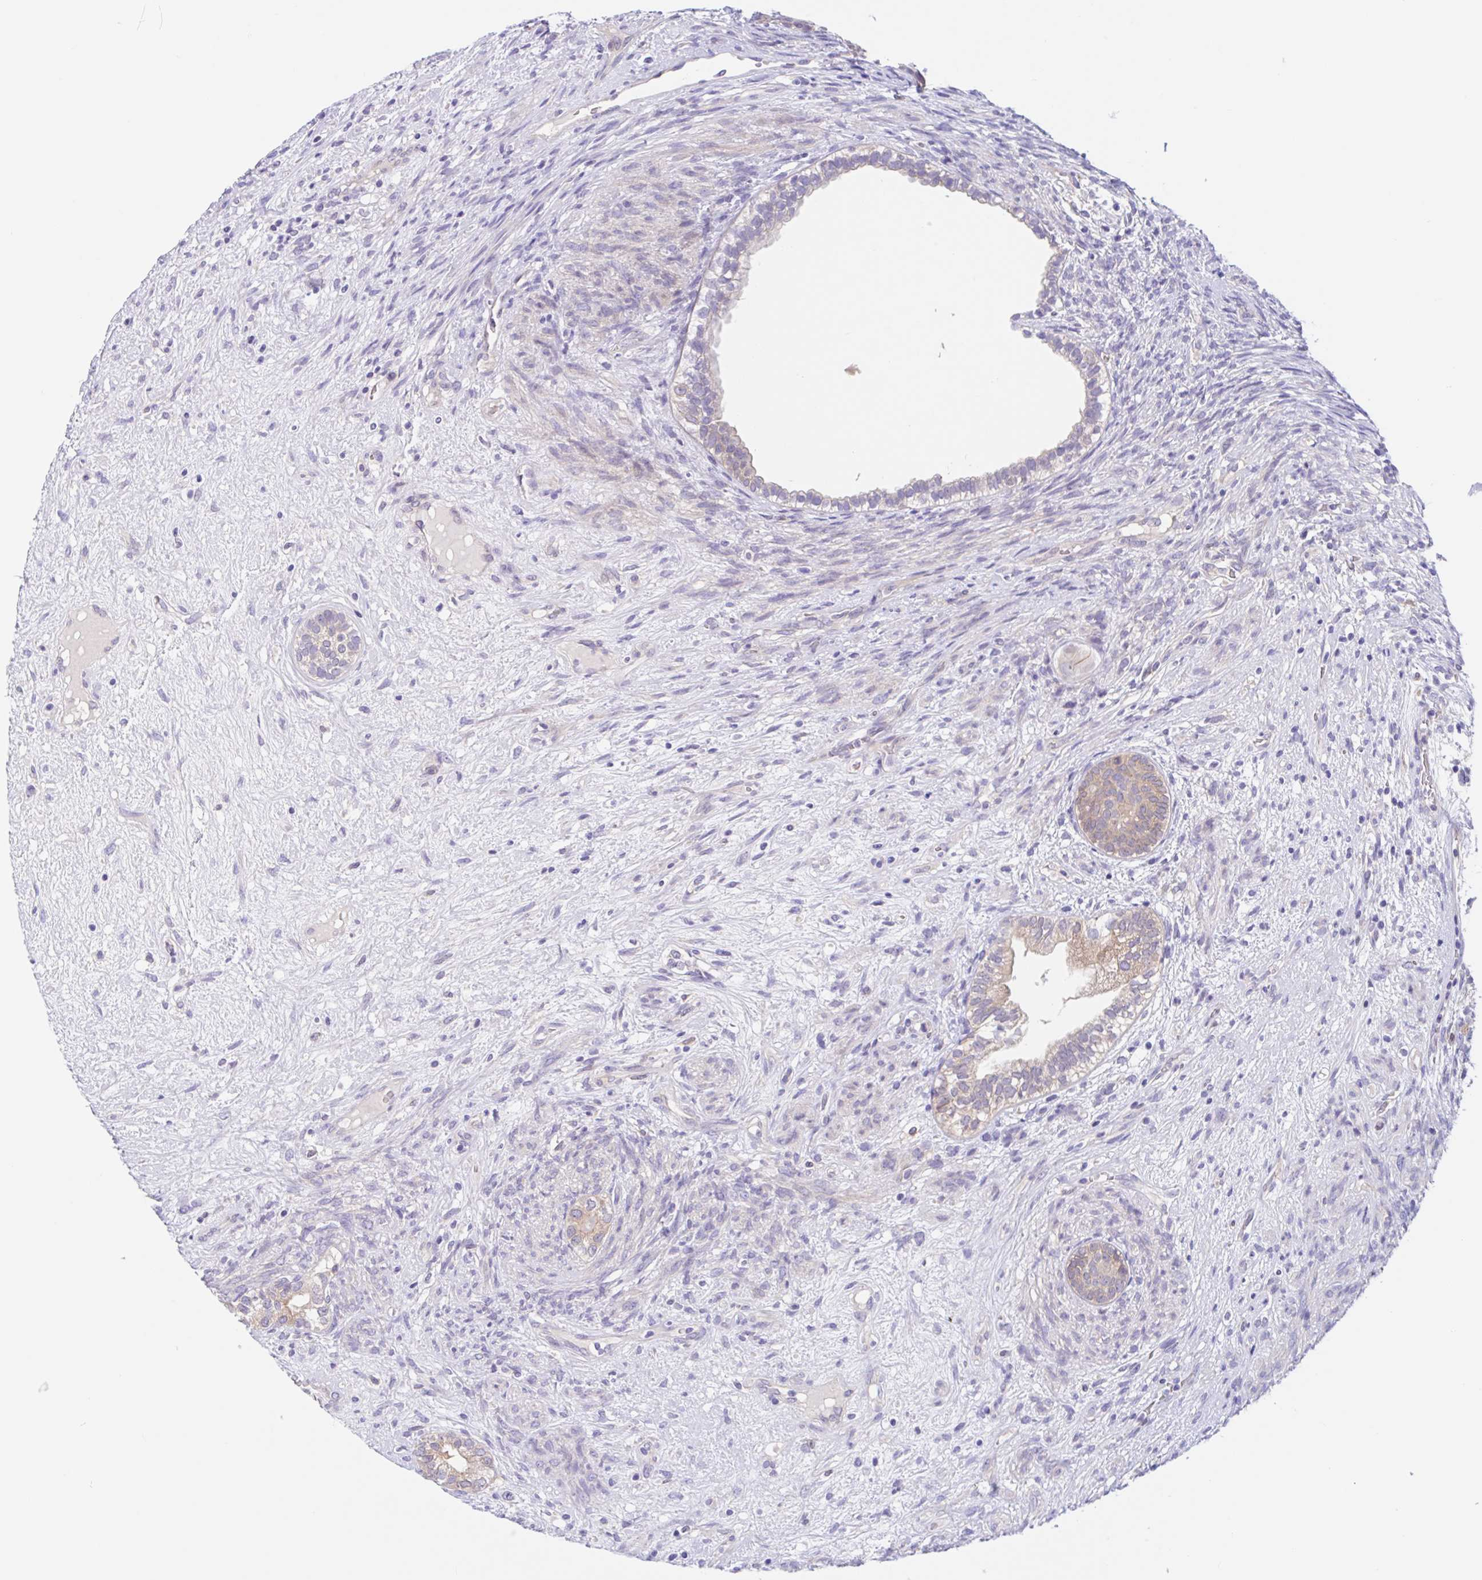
{"staining": {"intensity": "weak", "quantity": "25%-75%", "location": "cytoplasmic/membranous"}, "tissue": "testis cancer", "cell_type": "Tumor cells", "image_type": "cancer", "snomed": [{"axis": "morphology", "description": "Seminoma, NOS"}, {"axis": "morphology", "description": "Carcinoma, Embryonal, NOS"}, {"axis": "topography", "description": "Testis"}], "caption": "Testis cancer stained with immunohistochemistry (IHC) reveals weak cytoplasmic/membranous staining in about 25%-75% of tumor cells. (DAB IHC, brown staining for protein, blue staining for nuclei).", "gene": "TMEM86A", "patient": {"sex": "male", "age": 41}}